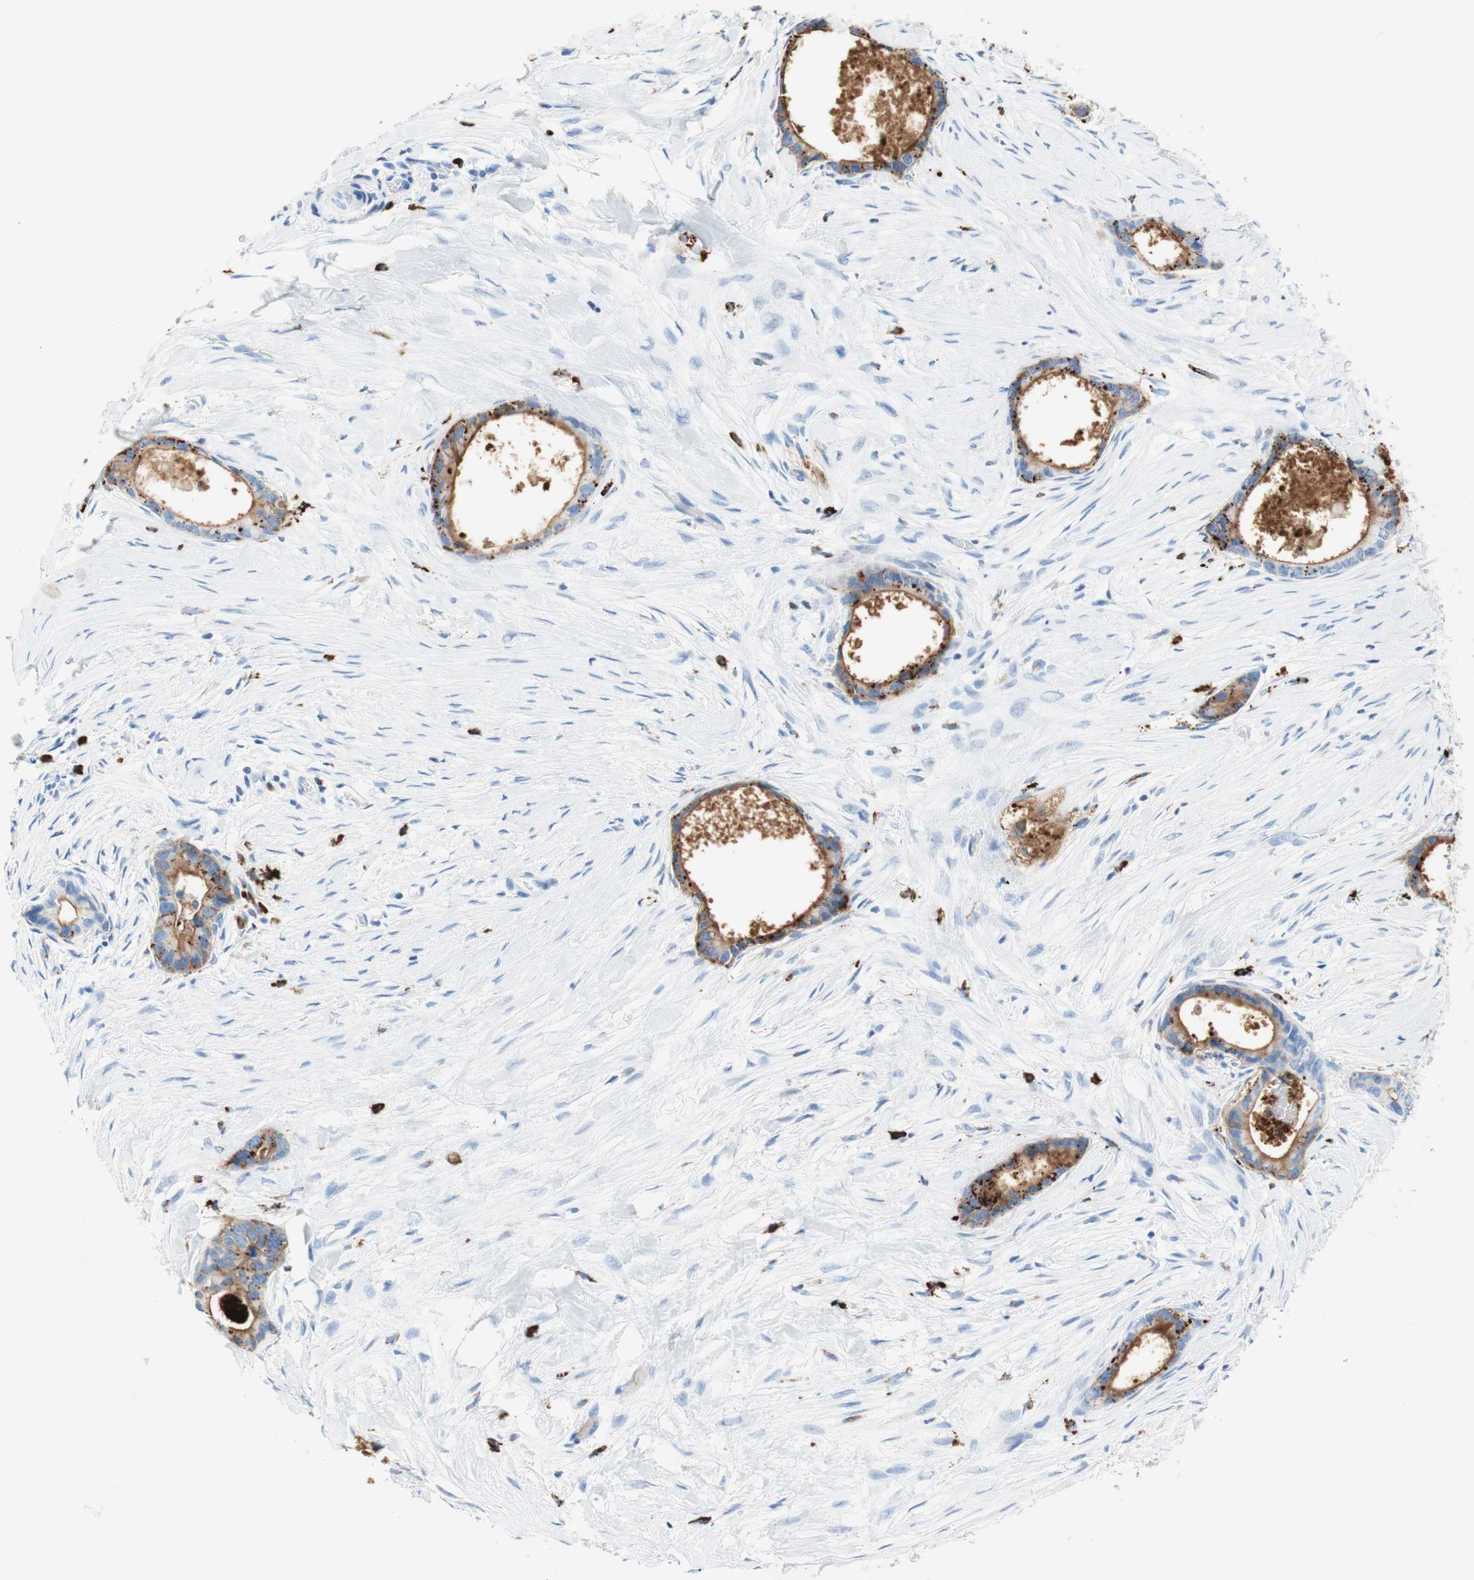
{"staining": {"intensity": "moderate", "quantity": "25%-75%", "location": "cytoplasmic/membranous"}, "tissue": "liver cancer", "cell_type": "Tumor cells", "image_type": "cancer", "snomed": [{"axis": "morphology", "description": "Cholangiocarcinoma"}, {"axis": "topography", "description": "Liver"}], "caption": "Immunohistochemistry (IHC) (DAB) staining of cholangiocarcinoma (liver) displays moderate cytoplasmic/membranous protein positivity in about 25%-75% of tumor cells. (IHC, brightfield microscopy, high magnification).", "gene": "CEACAM1", "patient": {"sex": "female", "age": 55}}